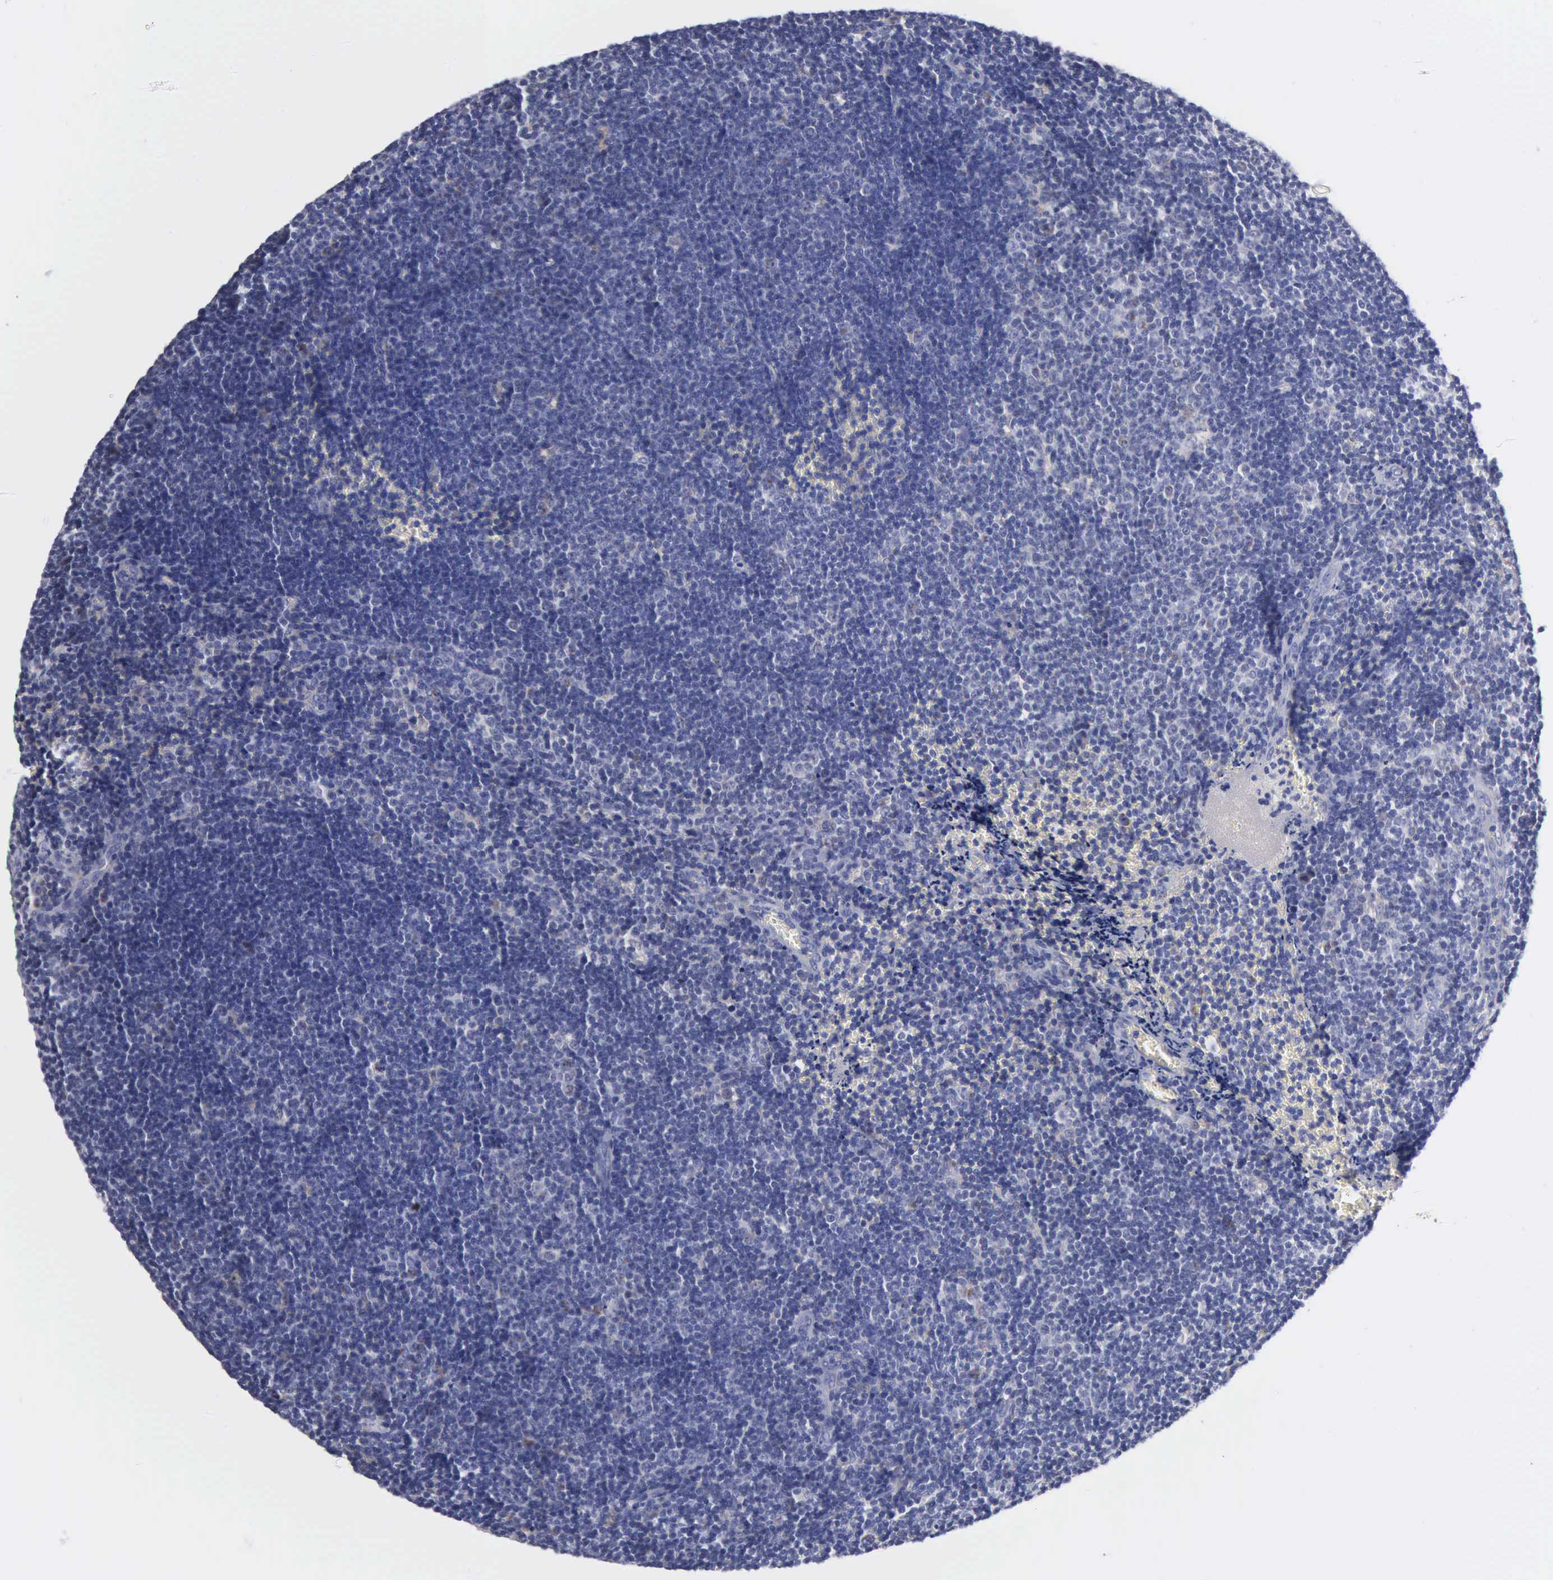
{"staining": {"intensity": "negative", "quantity": "none", "location": "none"}, "tissue": "lymphoma", "cell_type": "Tumor cells", "image_type": "cancer", "snomed": [{"axis": "morphology", "description": "Malignant lymphoma, non-Hodgkin's type, Low grade"}, {"axis": "topography", "description": "Lymph node"}], "caption": "Tumor cells are negative for protein expression in human malignant lymphoma, non-Hodgkin's type (low-grade). (Stains: DAB (3,3'-diaminobenzidine) IHC with hematoxylin counter stain, Microscopy: brightfield microscopy at high magnification).", "gene": "PTGS2", "patient": {"sex": "male", "age": 49}}